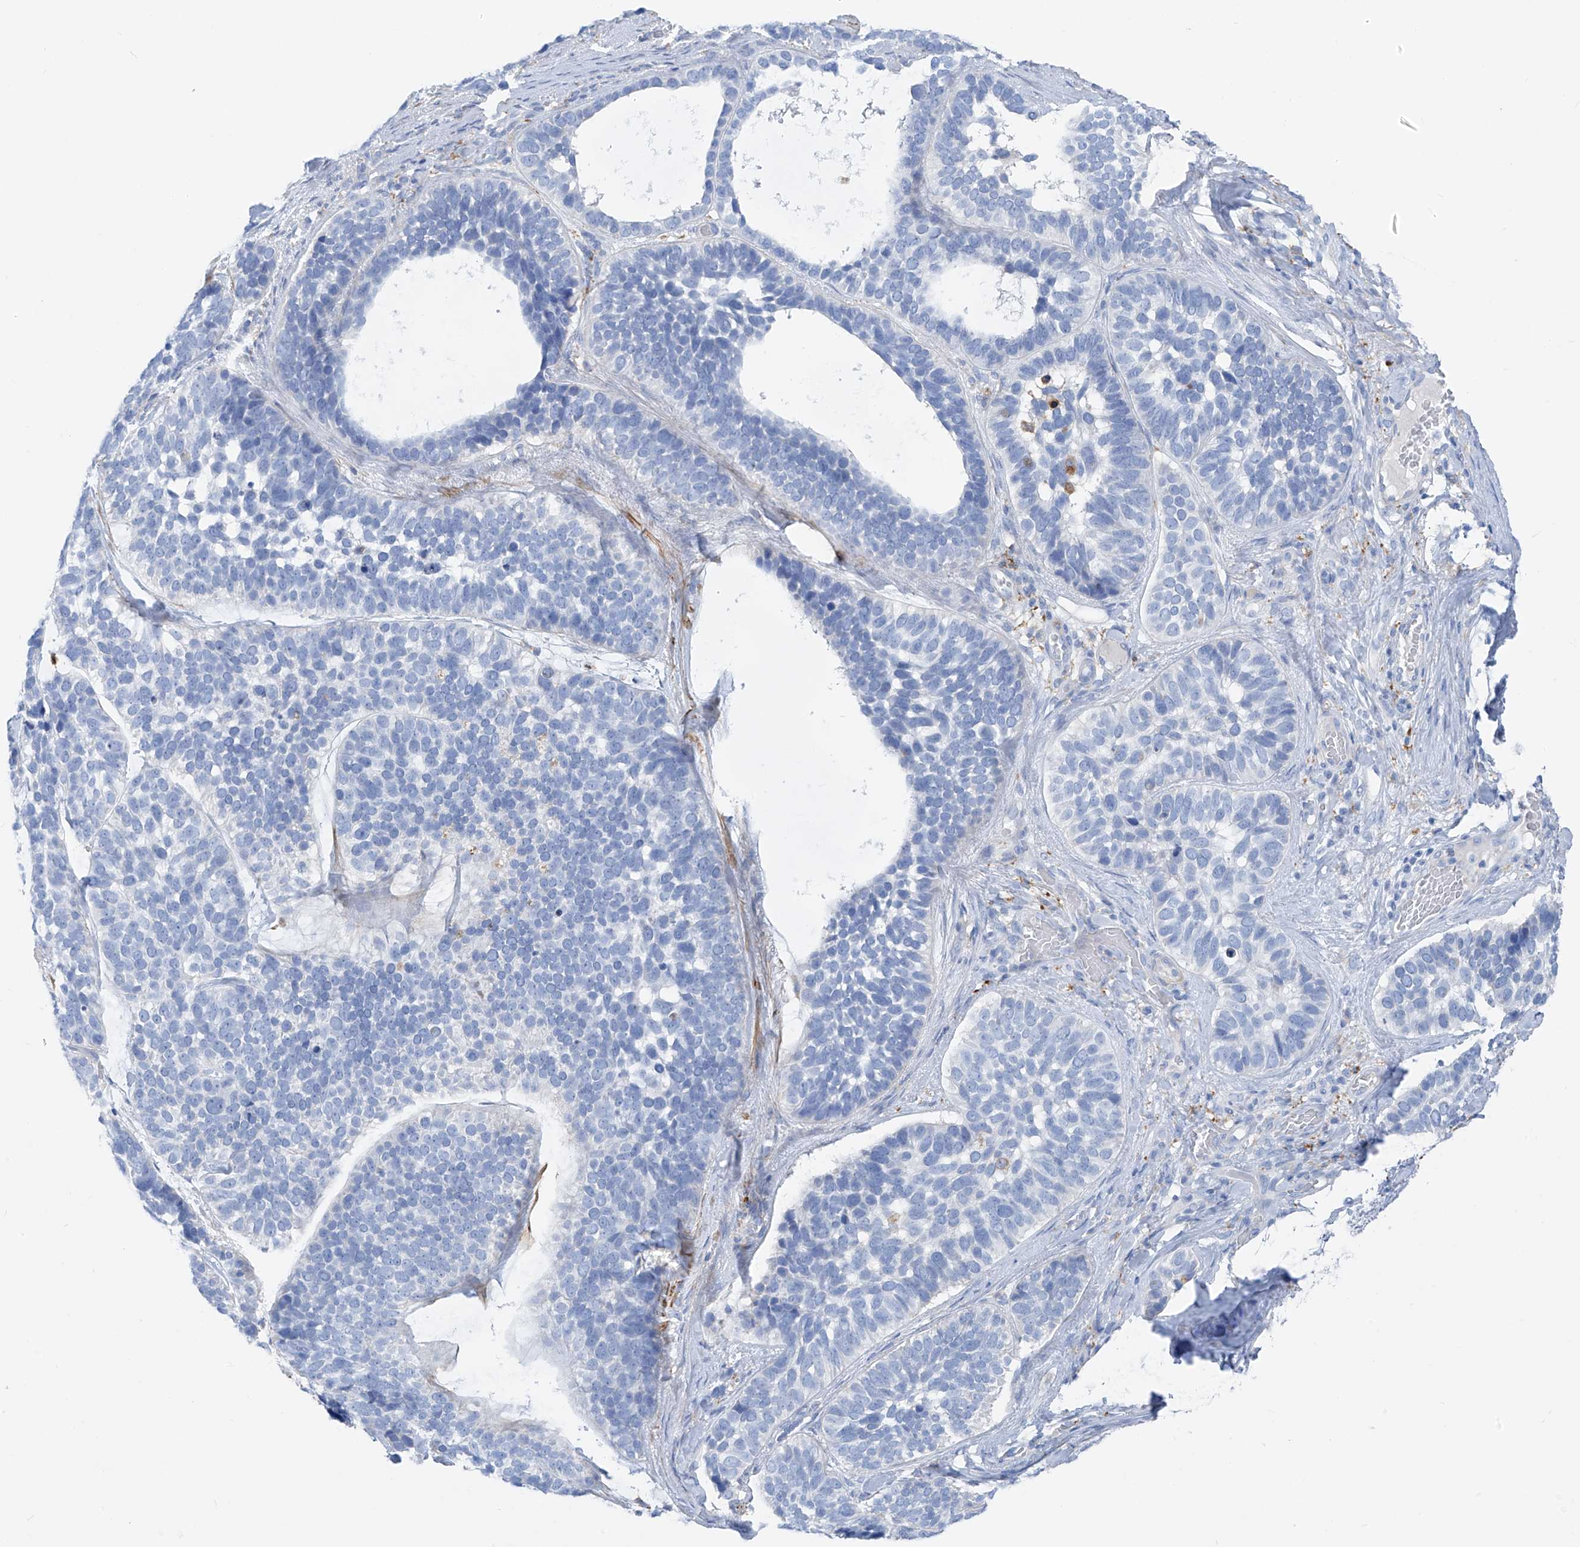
{"staining": {"intensity": "negative", "quantity": "none", "location": "none"}, "tissue": "skin cancer", "cell_type": "Tumor cells", "image_type": "cancer", "snomed": [{"axis": "morphology", "description": "Basal cell carcinoma"}, {"axis": "topography", "description": "Skin"}], "caption": "An immunohistochemistry (IHC) histopathology image of basal cell carcinoma (skin) is shown. There is no staining in tumor cells of basal cell carcinoma (skin). (Stains: DAB (3,3'-diaminobenzidine) immunohistochemistry with hematoxylin counter stain, Microscopy: brightfield microscopy at high magnification).", "gene": "GLMP", "patient": {"sex": "male", "age": 62}}